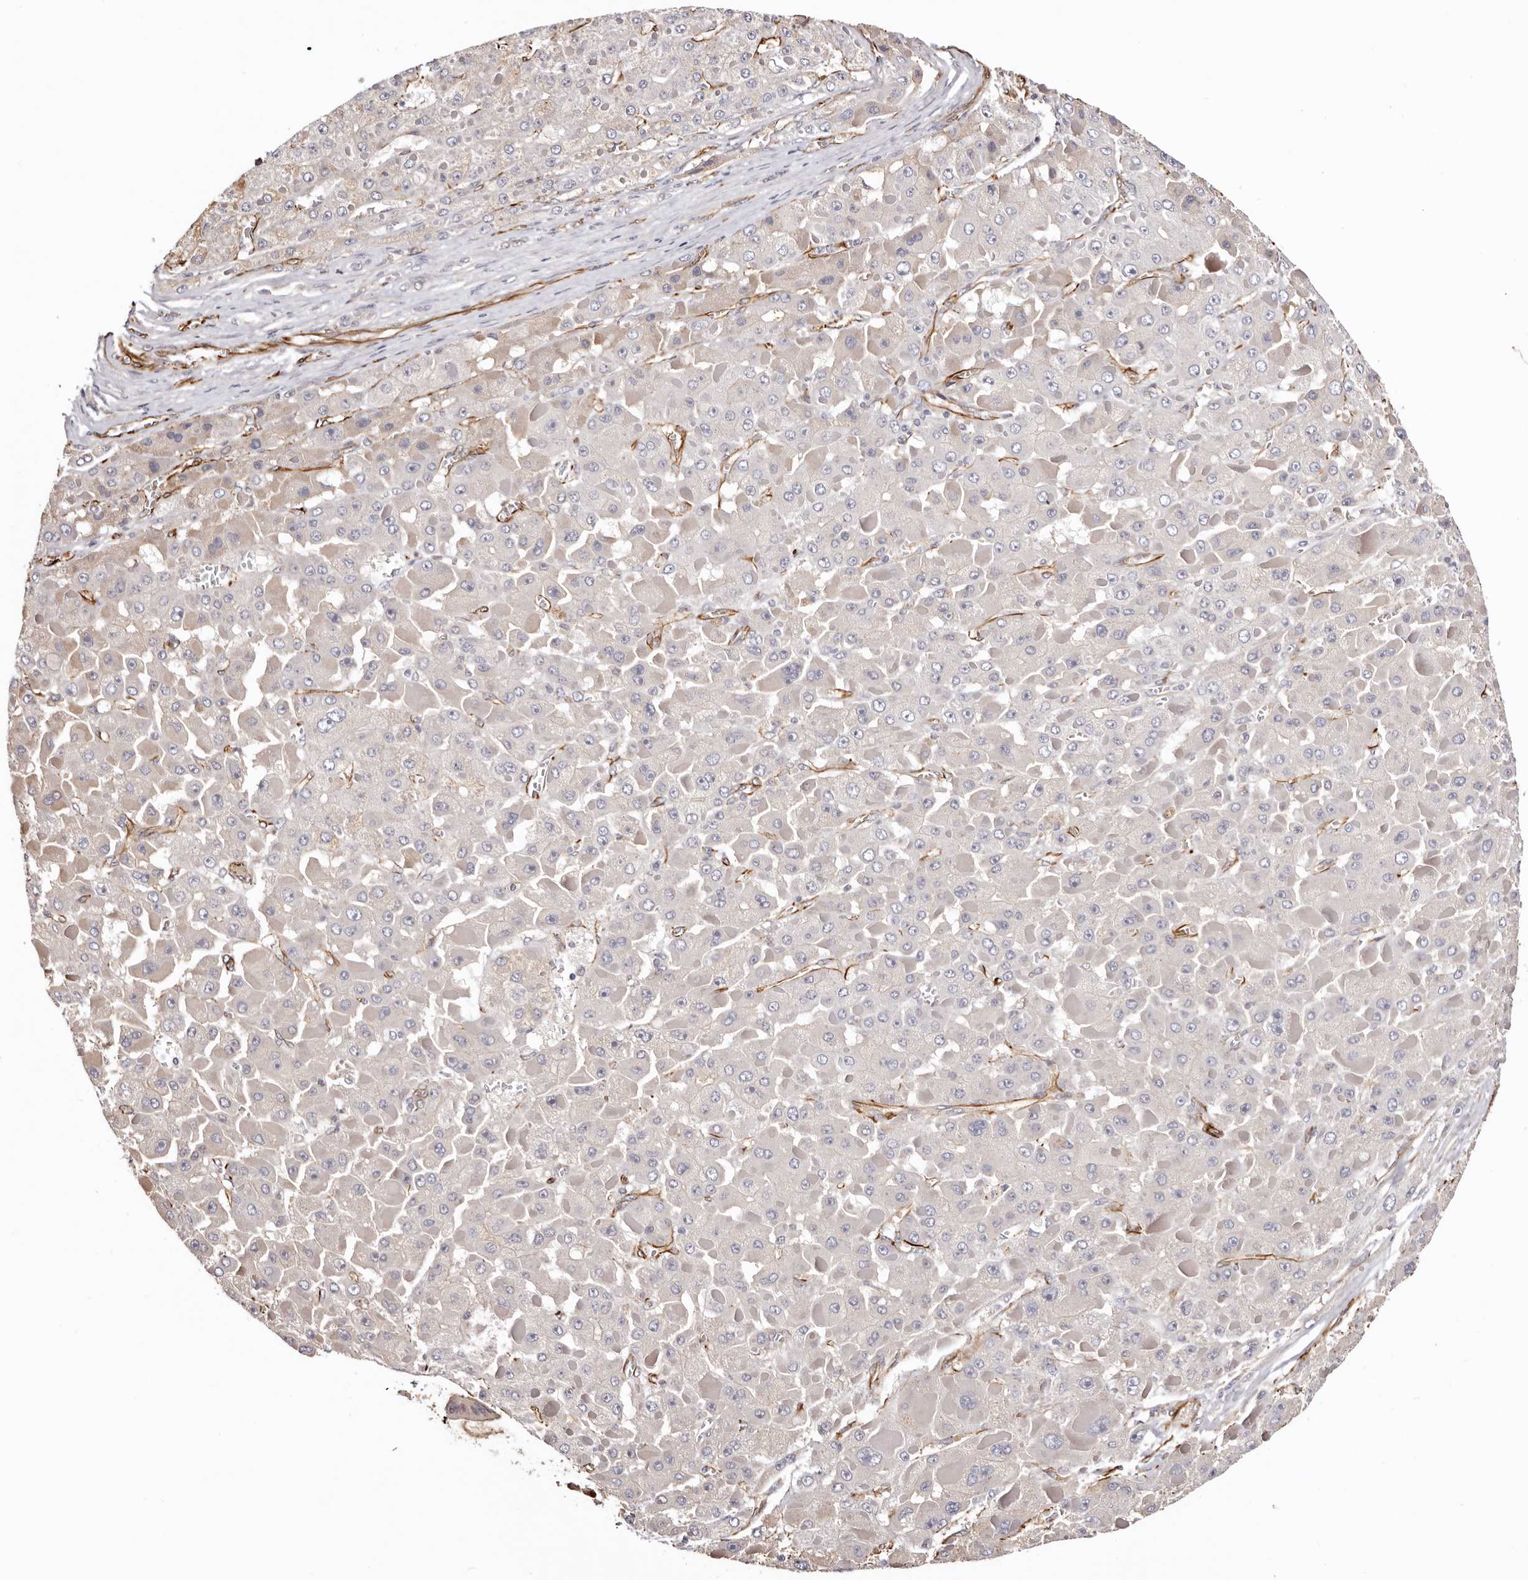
{"staining": {"intensity": "negative", "quantity": "none", "location": "none"}, "tissue": "liver cancer", "cell_type": "Tumor cells", "image_type": "cancer", "snomed": [{"axis": "morphology", "description": "Carcinoma, Hepatocellular, NOS"}, {"axis": "topography", "description": "Liver"}], "caption": "Histopathology image shows no significant protein staining in tumor cells of hepatocellular carcinoma (liver). (DAB immunohistochemistry (IHC), high magnification).", "gene": "ZNF557", "patient": {"sex": "female", "age": 73}}